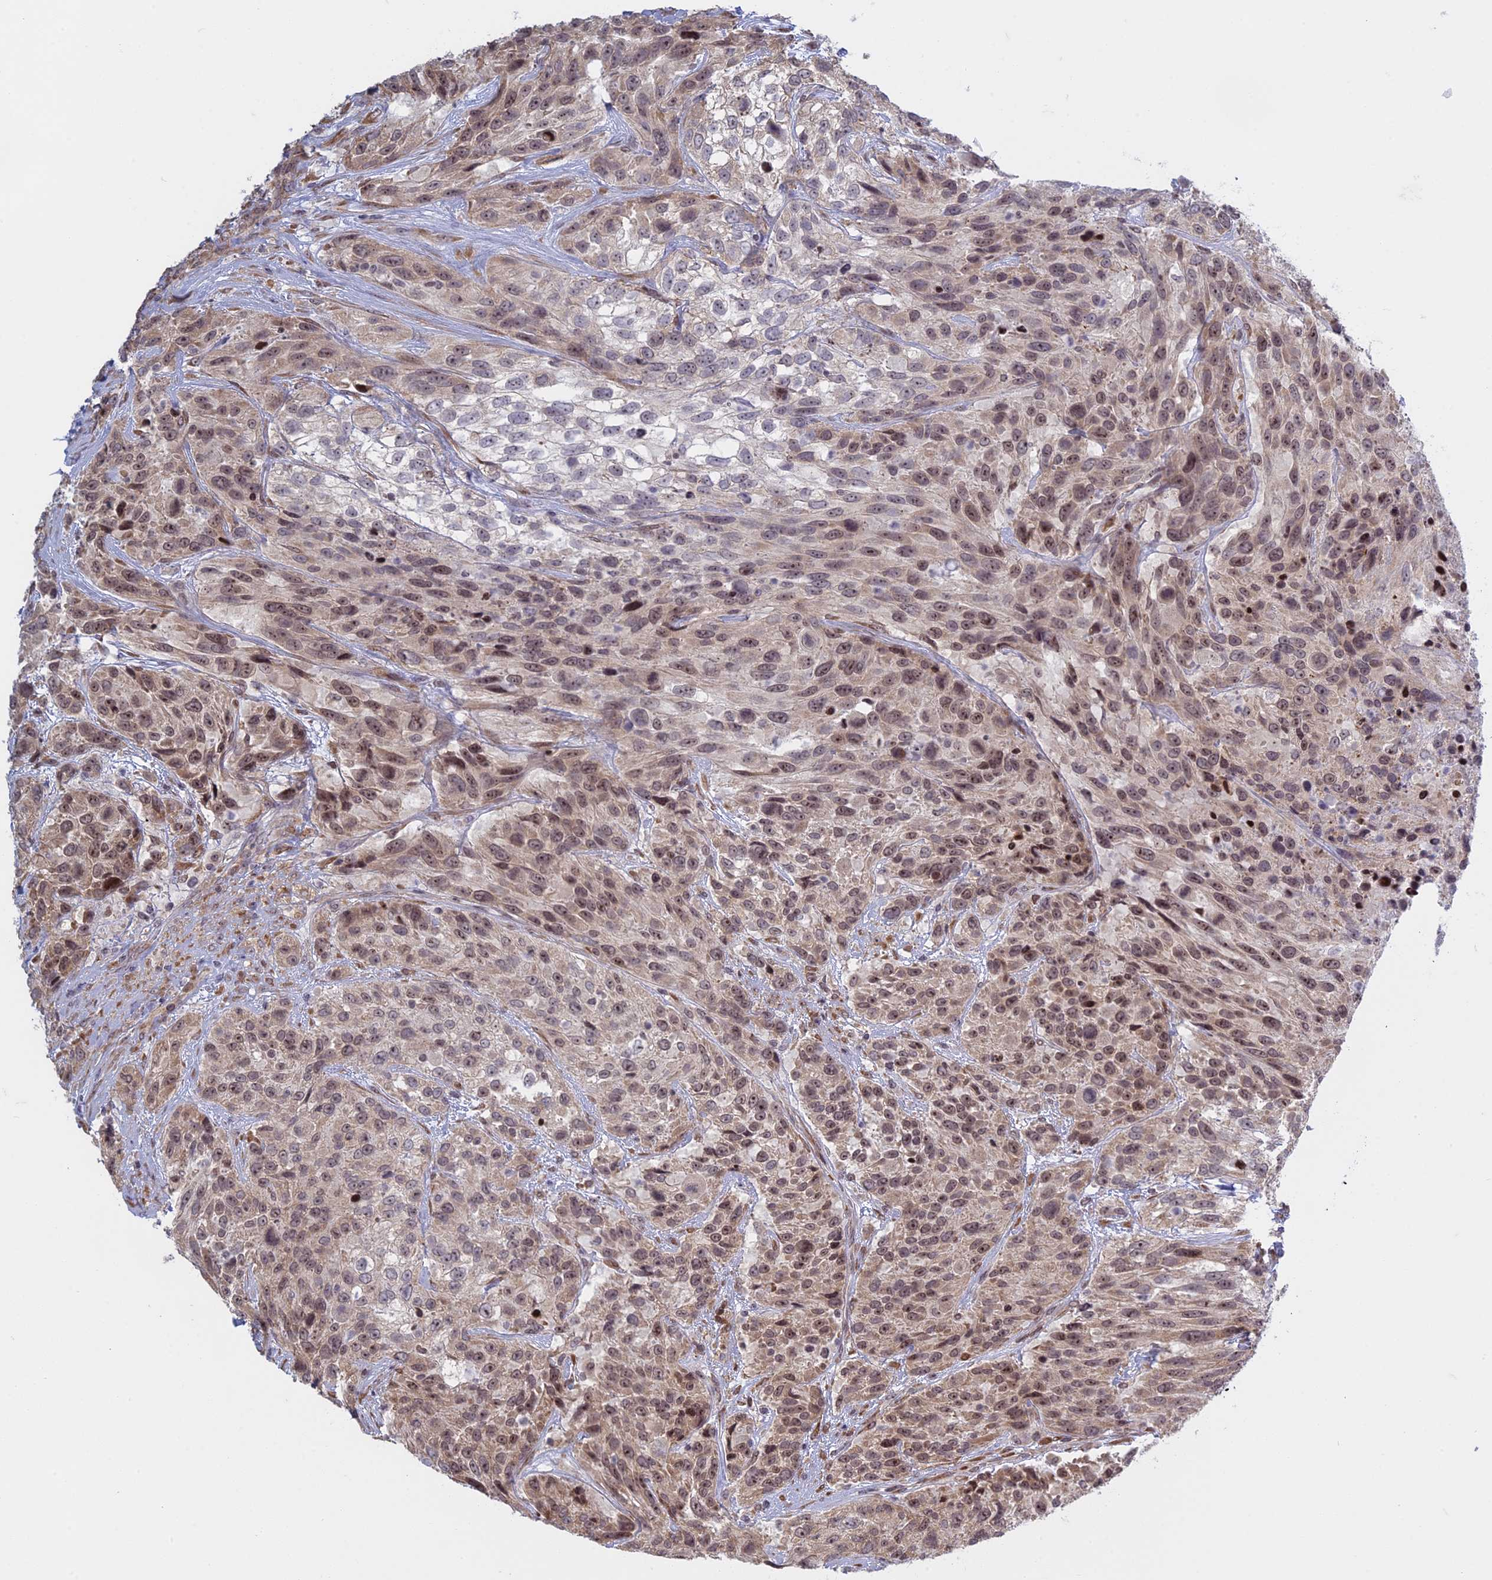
{"staining": {"intensity": "moderate", "quantity": ">75%", "location": "nuclear"}, "tissue": "urothelial cancer", "cell_type": "Tumor cells", "image_type": "cancer", "snomed": [{"axis": "morphology", "description": "Urothelial carcinoma, High grade"}, {"axis": "topography", "description": "Urinary bladder"}], "caption": "Protein staining shows moderate nuclear positivity in about >75% of tumor cells in high-grade urothelial carcinoma. (brown staining indicates protein expression, while blue staining denotes nuclei).", "gene": "RPS19BP1", "patient": {"sex": "female", "age": 70}}